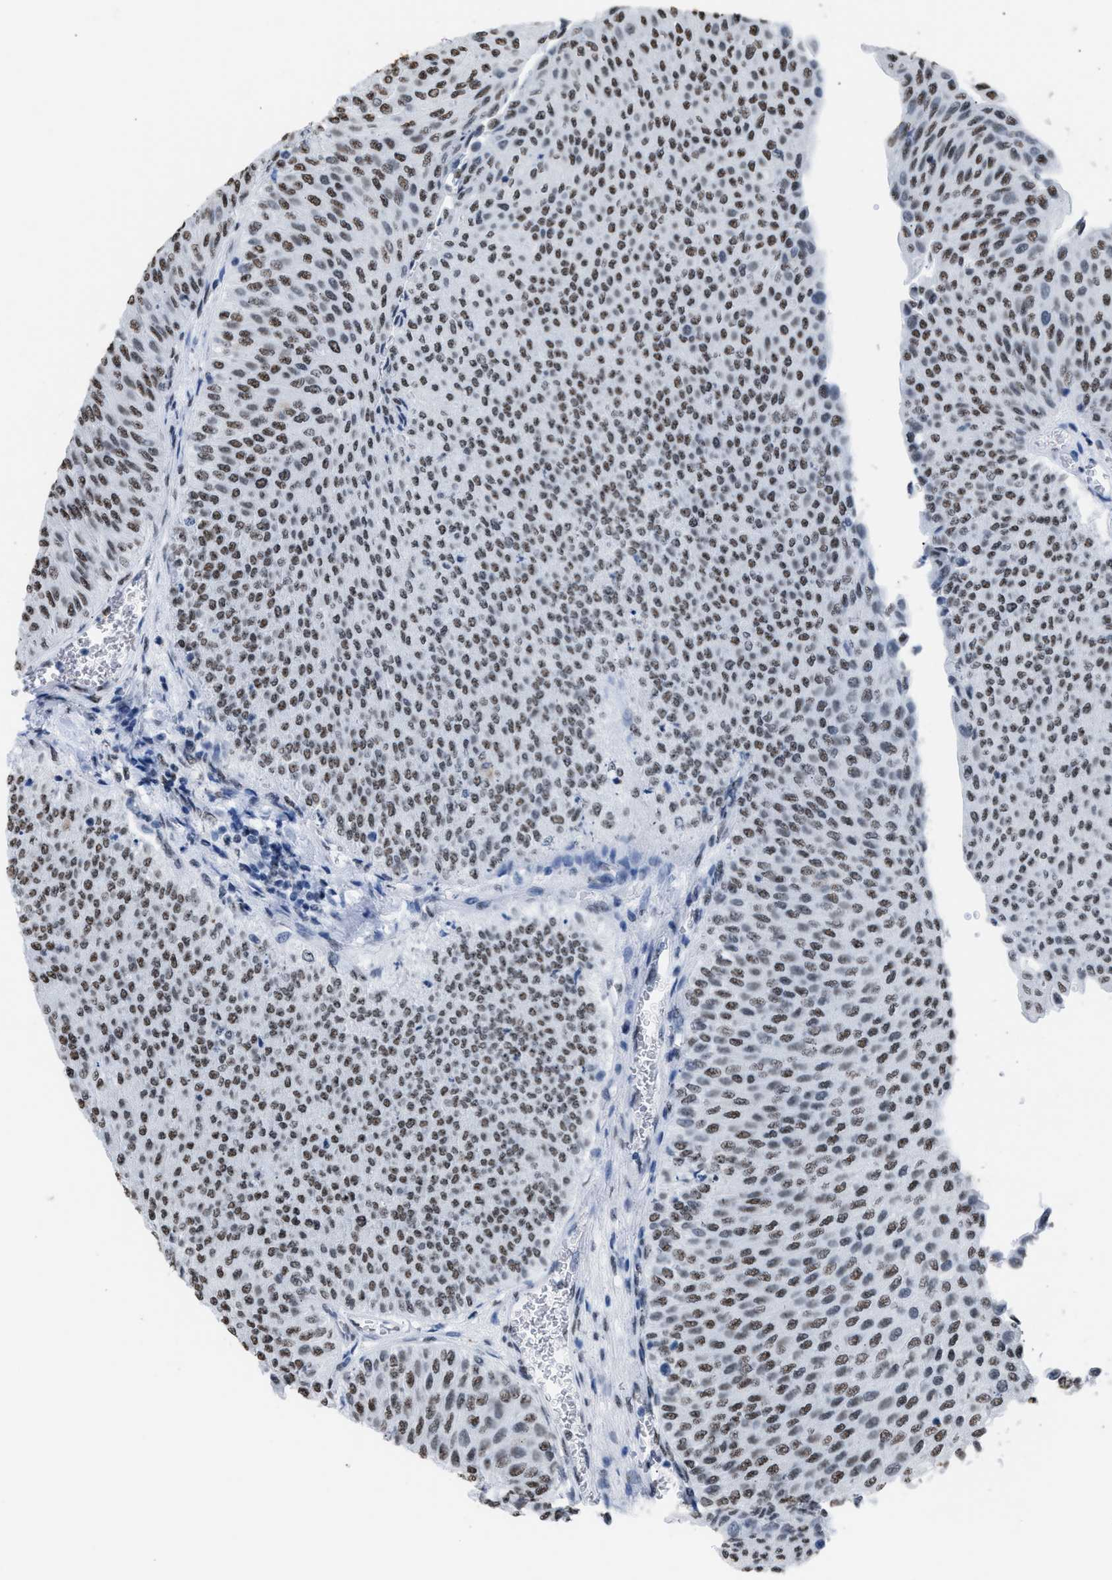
{"staining": {"intensity": "moderate", "quantity": ">75%", "location": "nuclear"}, "tissue": "urothelial cancer", "cell_type": "Tumor cells", "image_type": "cancer", "snomed": [{"axis": "morphology", "description": "Urothelial carcinoma, Low grade"}, {"axis": "topography", "description": "Urinary bladder"}], "caption": "High-power microscopy captured an immunohistochemistry (IHC) histopathology image of urothelial carcinoma (low-grade), revealing moderate nuclear staining in approximately >75% of tumor cells.", "gene": "CCAR2", "patient": {"sex": "male", "age": 78}}